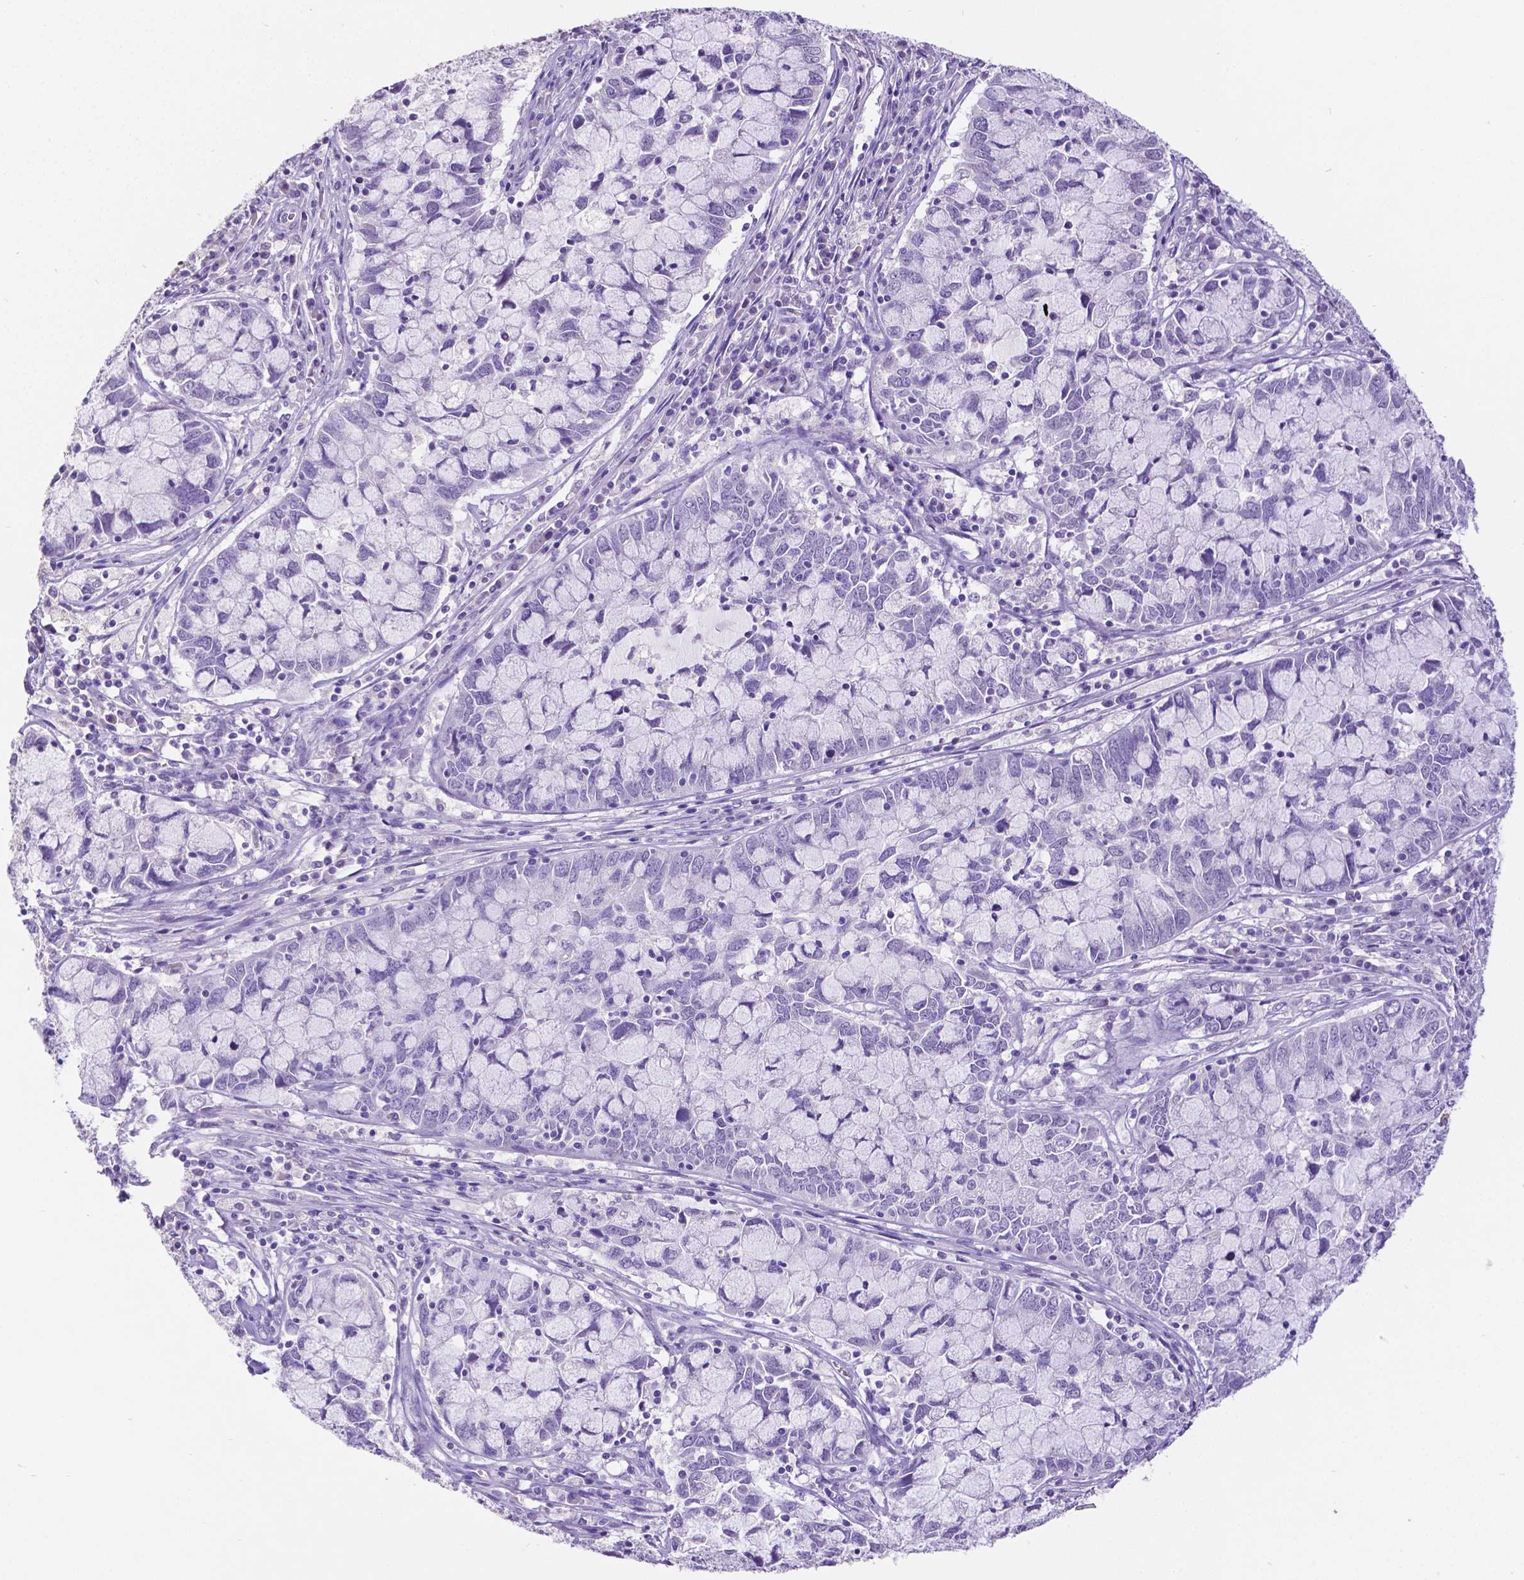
{"staining": {"intensity": "negative", "quantity": "none", "location": "none"}, "tissue": "cervical cancer", "cell_type": "Tumor cells", "image_type": "cancer", "snomed": [{"axis": "morphology", "description": "Adenocarcinoma, NOS"}, {"axis": "topography", "description": "Cervix"}], "caption": "Photomicrograph shows no significant protein staining in tumor cells of cervical cancer.", "gene": "SATB2", "patient": {"sex": "female", "age": 40}}